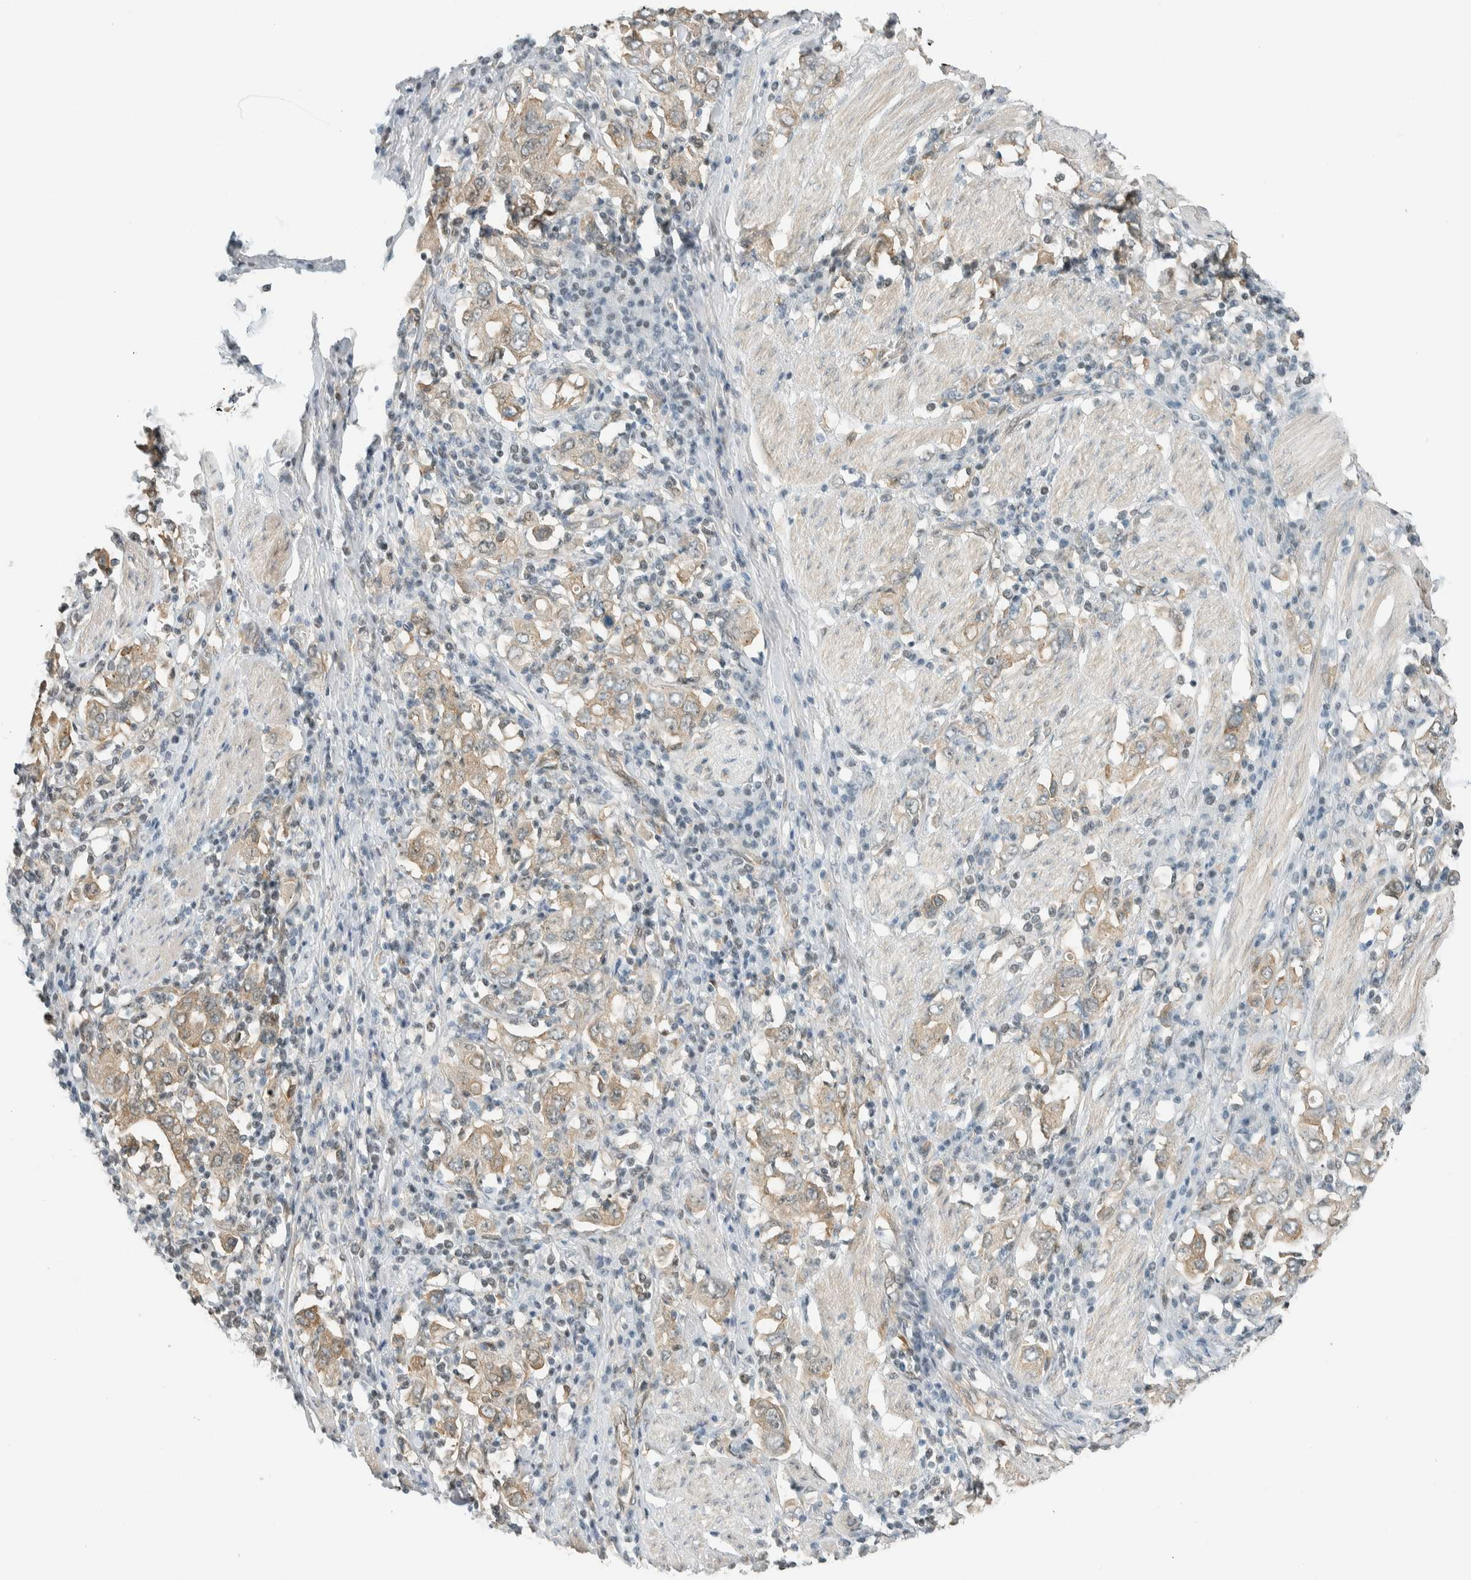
{"staining": {"intensity": "weak", "quantity": "25%-75%", "location": "cytoplasmic/membranous"}, "tissue": "stomach cancer", "cell_type": "Tumor cells", "image_type": "cancer", "snomed": [{"axis": "morphology", "description": "Adenocarcinoma, NOS"}, {"axis": "topography", "description": "Stomach, upper"}], "caption": "This is an image of immunohistochemistry (IHC) staining of stomach cancer, which shows weak staining in the cytoplasmic/membranous of tumor cells.", "gene": "NIBAN2", "patient": {"sex": "male", "age": 62}}